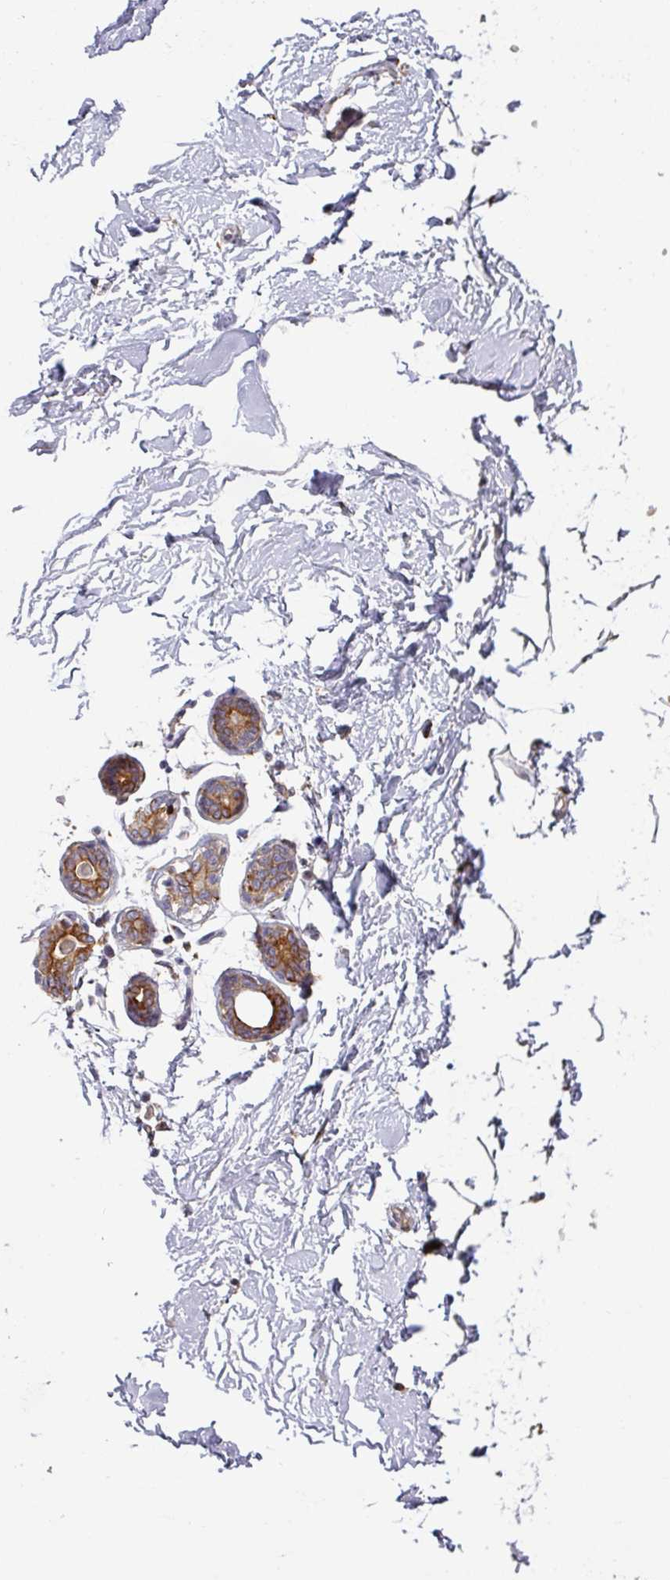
{"staining": {"intensity": "negative", "quantity": "none", "location": "none"}, "tissue": "breast", "cell_type": "Adipocytes", "image_type": "normal", "snomed": [{"axis": "morphology", "description": "Normal tissue, NOS"}, {"axis": "topography", "description": "Breast"}], "caption": "Adipocytes are negative for brown protein staining in benign breast. The staining was performed using DAB to visualize the protein expression in brown, while the nuclei were stained in blue with hematoxylin (Magnification: 20x).", "gene": "ZNF268", "patient": {"sex": "female", "age": 23}}